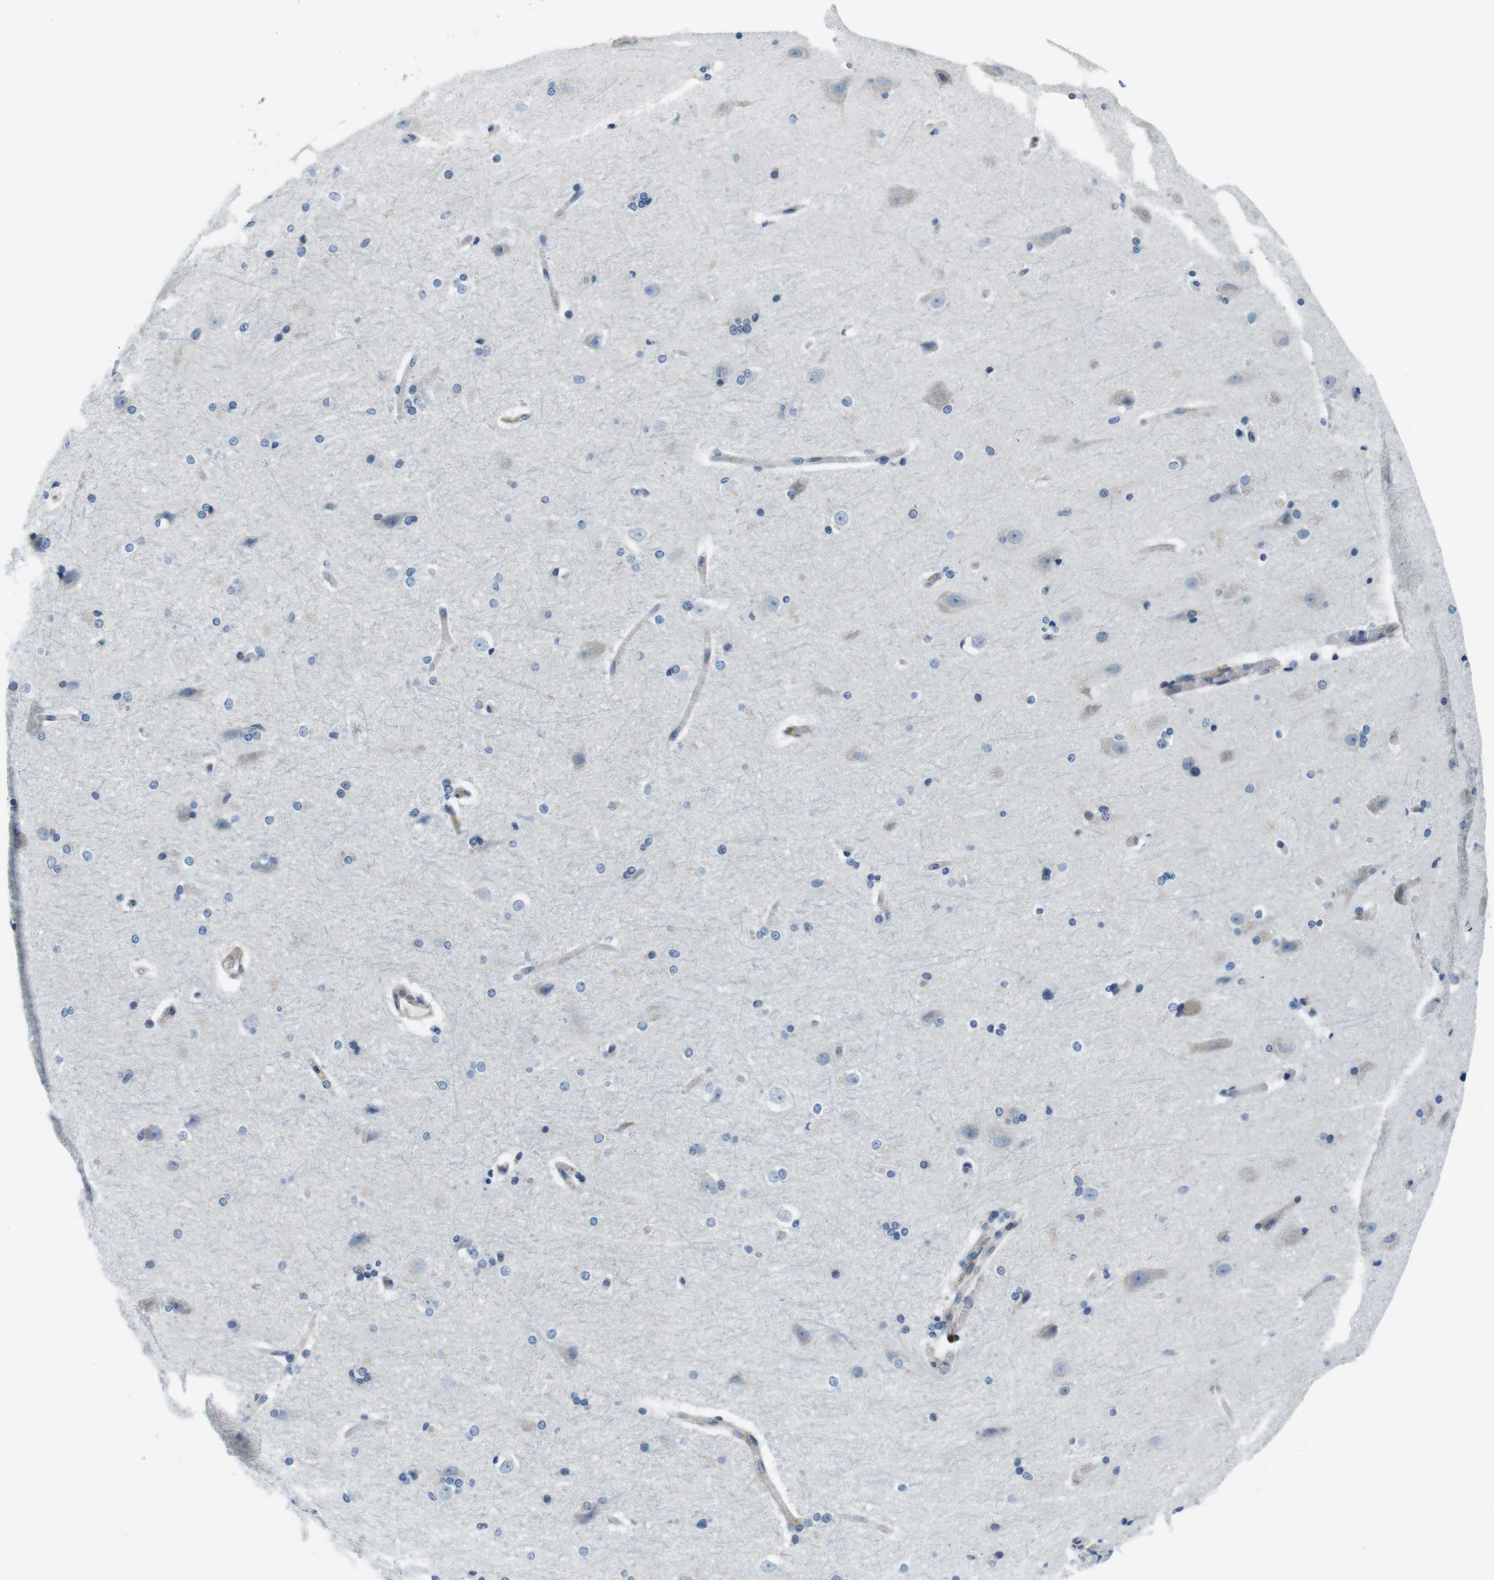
{"staining": {"intensity": "negative", "quantity": "none", "location": "none"}, "tissue": "hippocampus", "cell_type": "Glial cells", "image_type": "normal", "snomed": [{"axis": "morphology", "description": "Normal tissue, NOS"}, {"axis": "topography", "description": "Hippocampus"}], "caption": "The immunohistochemistry (IHC) photomicrograph has no significant expression in glial cells of hippocampus.", "gene": "EIF2B5", "patient": {"sex": "female", "age": 19}}